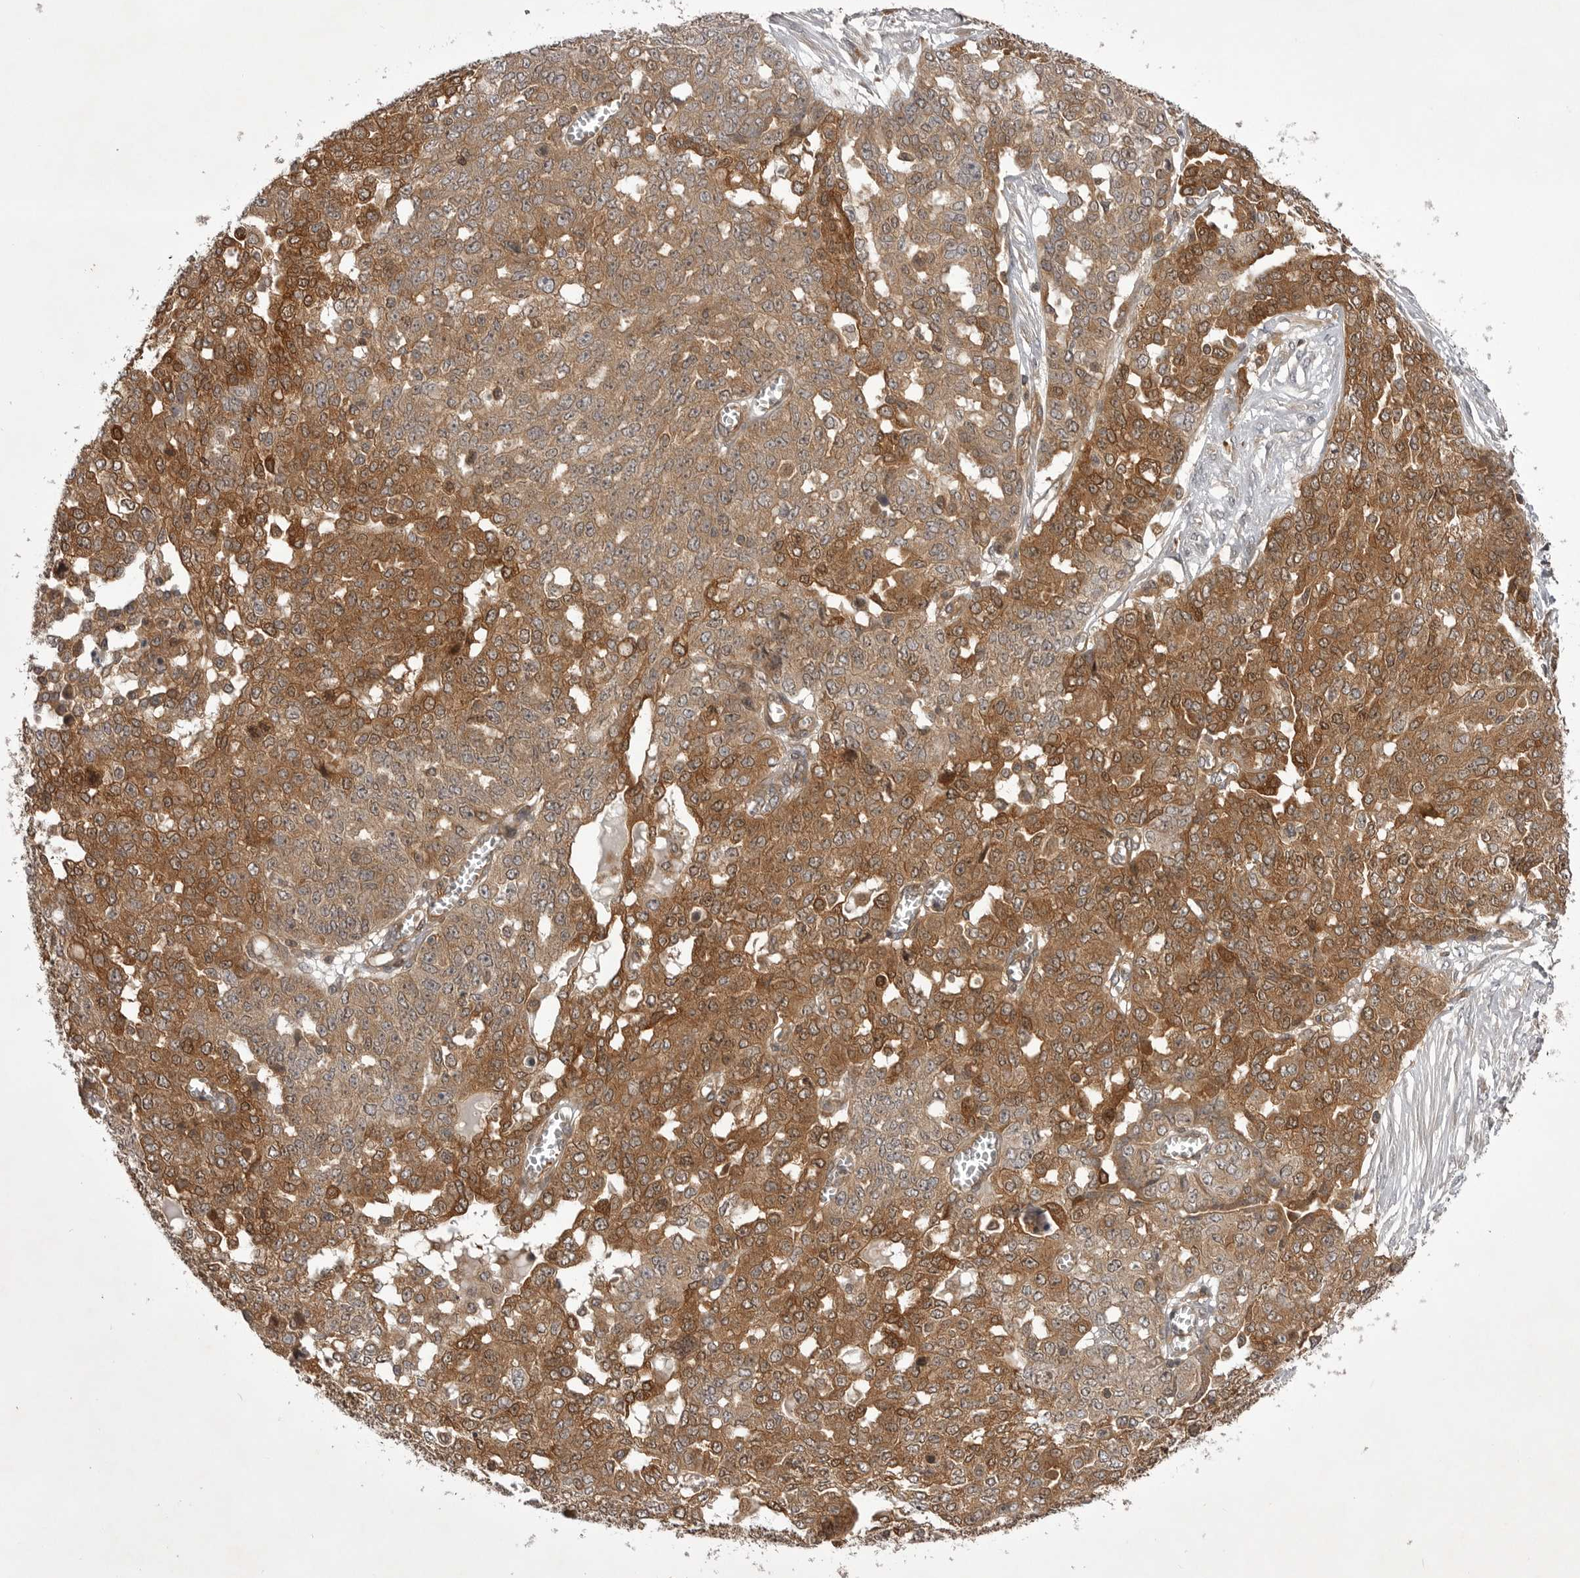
{"staining": {"intensity": "strong", "quantity": ">75%", "location": "cytoplasmic/membranous"}, "tissue": "ovarian cancer", "cell_type": "Tumor cells", "image_type": "cancer", "snomed": [{"axis": "morphology", "description": "Cystadenocarcinoma, serous, NOS"}, {"axis": "topography", "description": "Soft tissue"}, {"axis": "topography", "description": "Ovary"}], "caption": "Immunohistochemical staining of ovarian serous cystadenocarcinoma displays high levels of strong cytoplasmic/membranous protein staining in about >75% of tumor cells.", "gene": "STK24", "patient": {"sex": "female", "age": 57}}